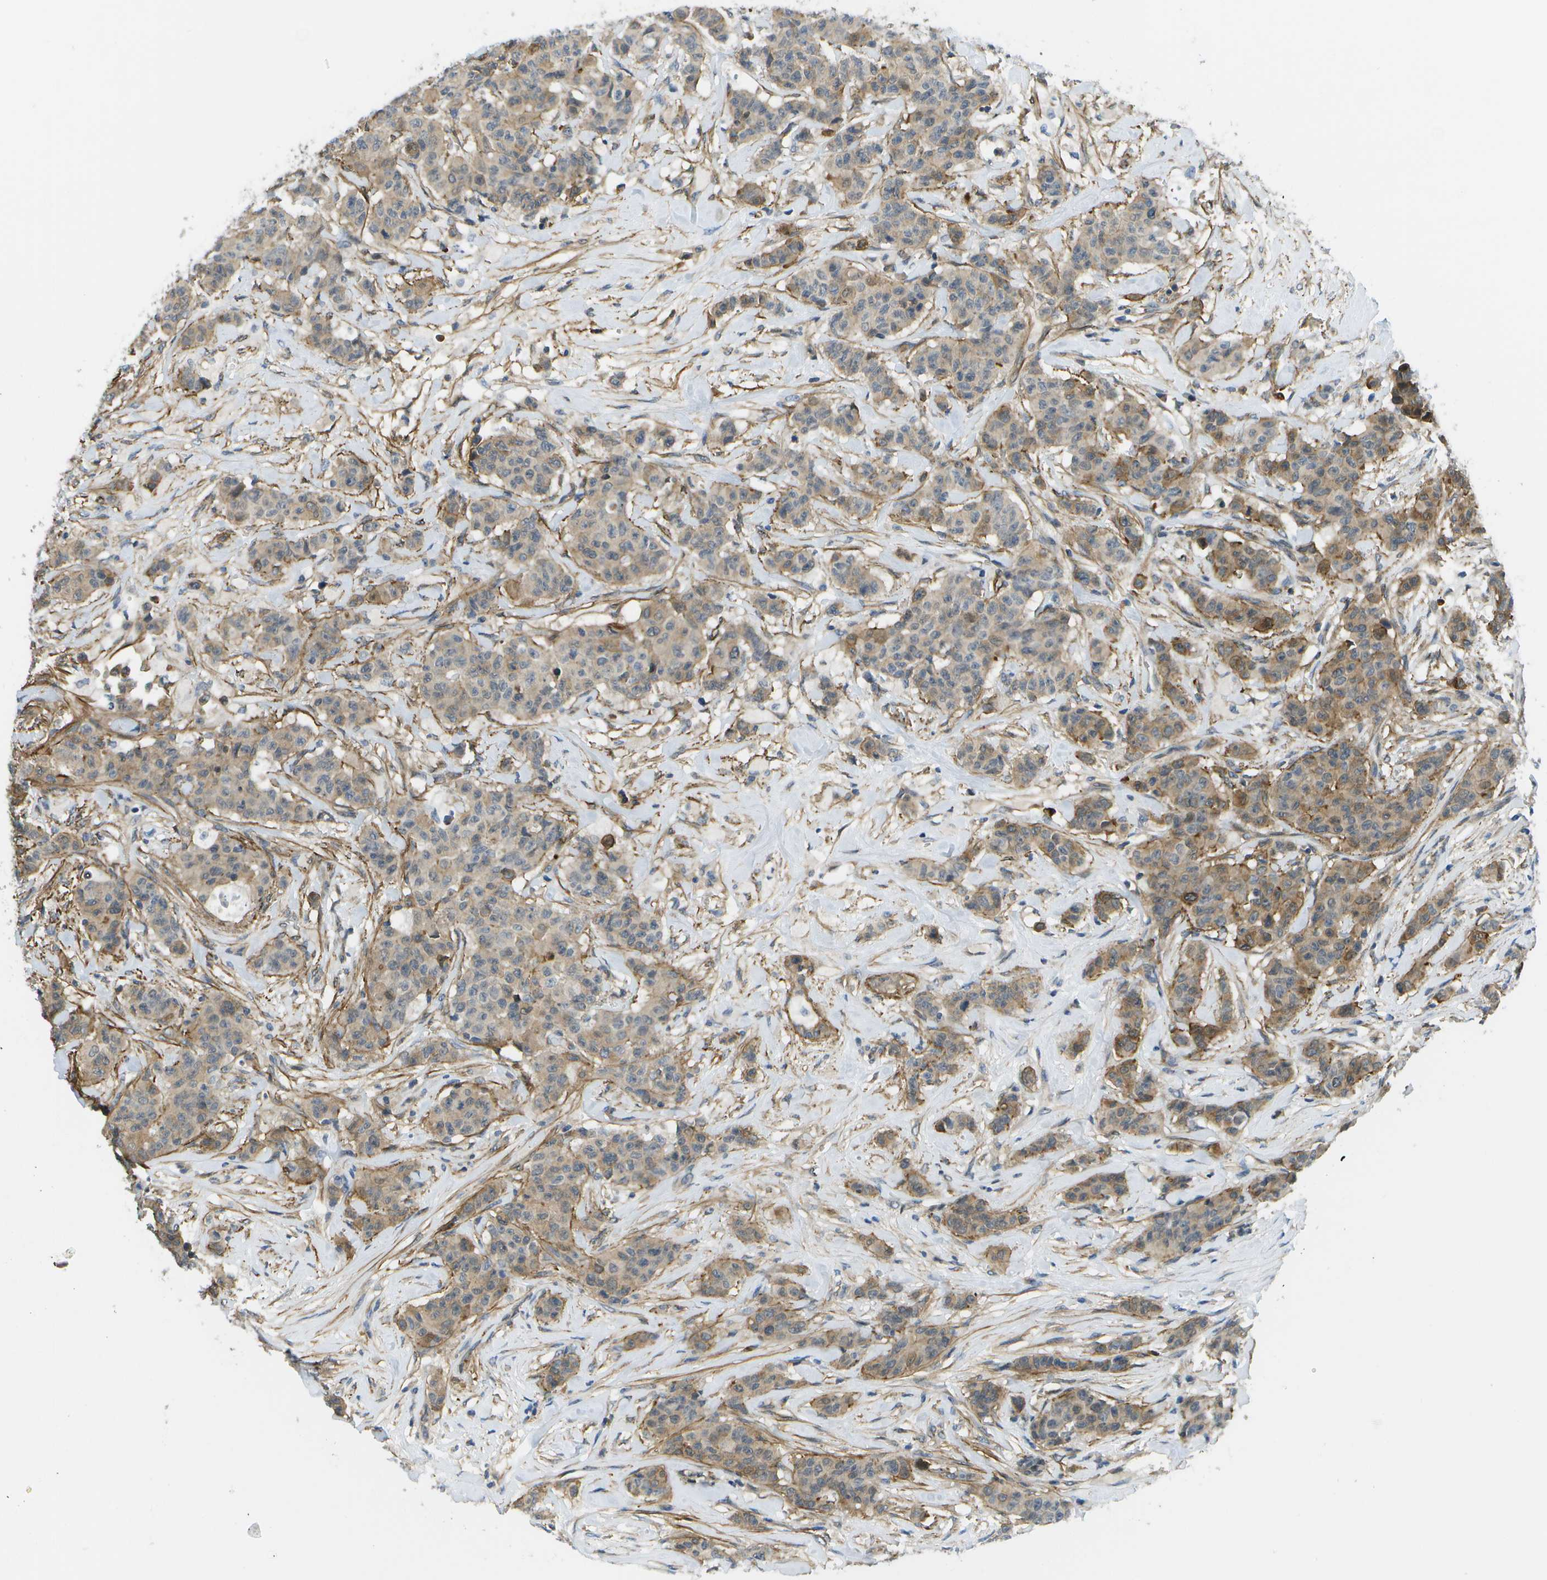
{"staining": {"intensity": "moderate", "quantity": ">75%", "location": "cytoplasmic/membranous"}, "tissue": "breast cancer", "cell_type": "Tumor cells", "image_type": "cancer", "snomed": [{"axis": "morphology", "description": "Normal tissue, NOS"}, {"axis": "morphology", "description": "Duct carcinoma"}, {"axis": "topography", "description": "Breast"}], "caption": "The image demonstrates a brown stain indicating the presence of a protein in the cytoplasmic/membranous of tumor cells in breast cancer. The staining was performed using DAB, with brown indicating positive protein expression. Nuclei are stained blue with hematoxylin.", "gene": "KIAA0040", "patient": {"sex": "female", "age": 40}}